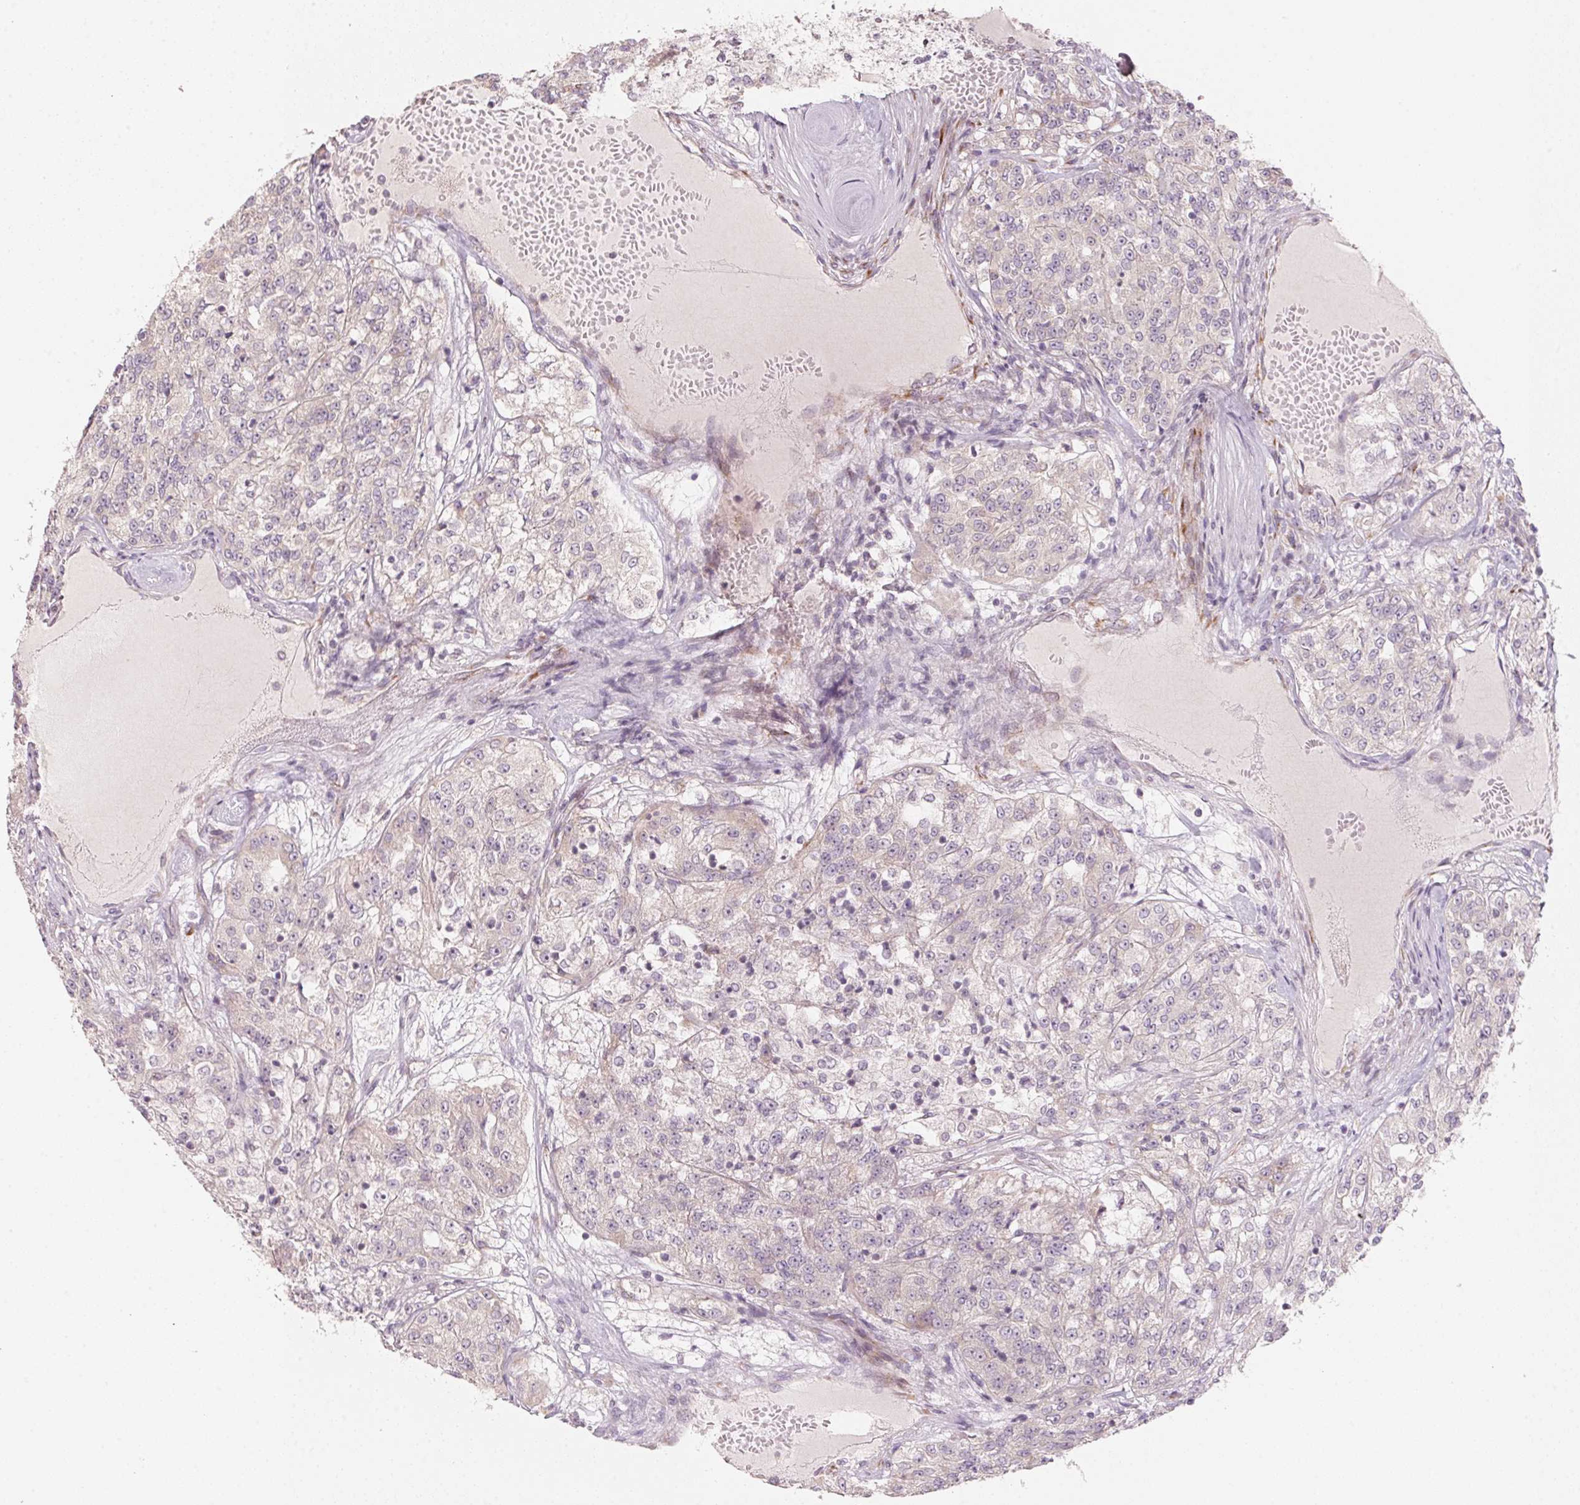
{"staining": {"intensity": "negative", "quantity": "none", "location": "none"}, "tissue": "renal cancer", "cell_type": "Tumor cells", "image_type": "cancer", "snomed": [{"axis": "morphology", "description": "Adenocarcinoma, NOS"}, {"axis": "topography", "description": "Kidney"}], "caption": "Immunohistochemistry of human renal cancer exhibits no positivity in tumor cells.", "gene": "BLOC1S2", "patient": {"sex": "female", "age": 63}}